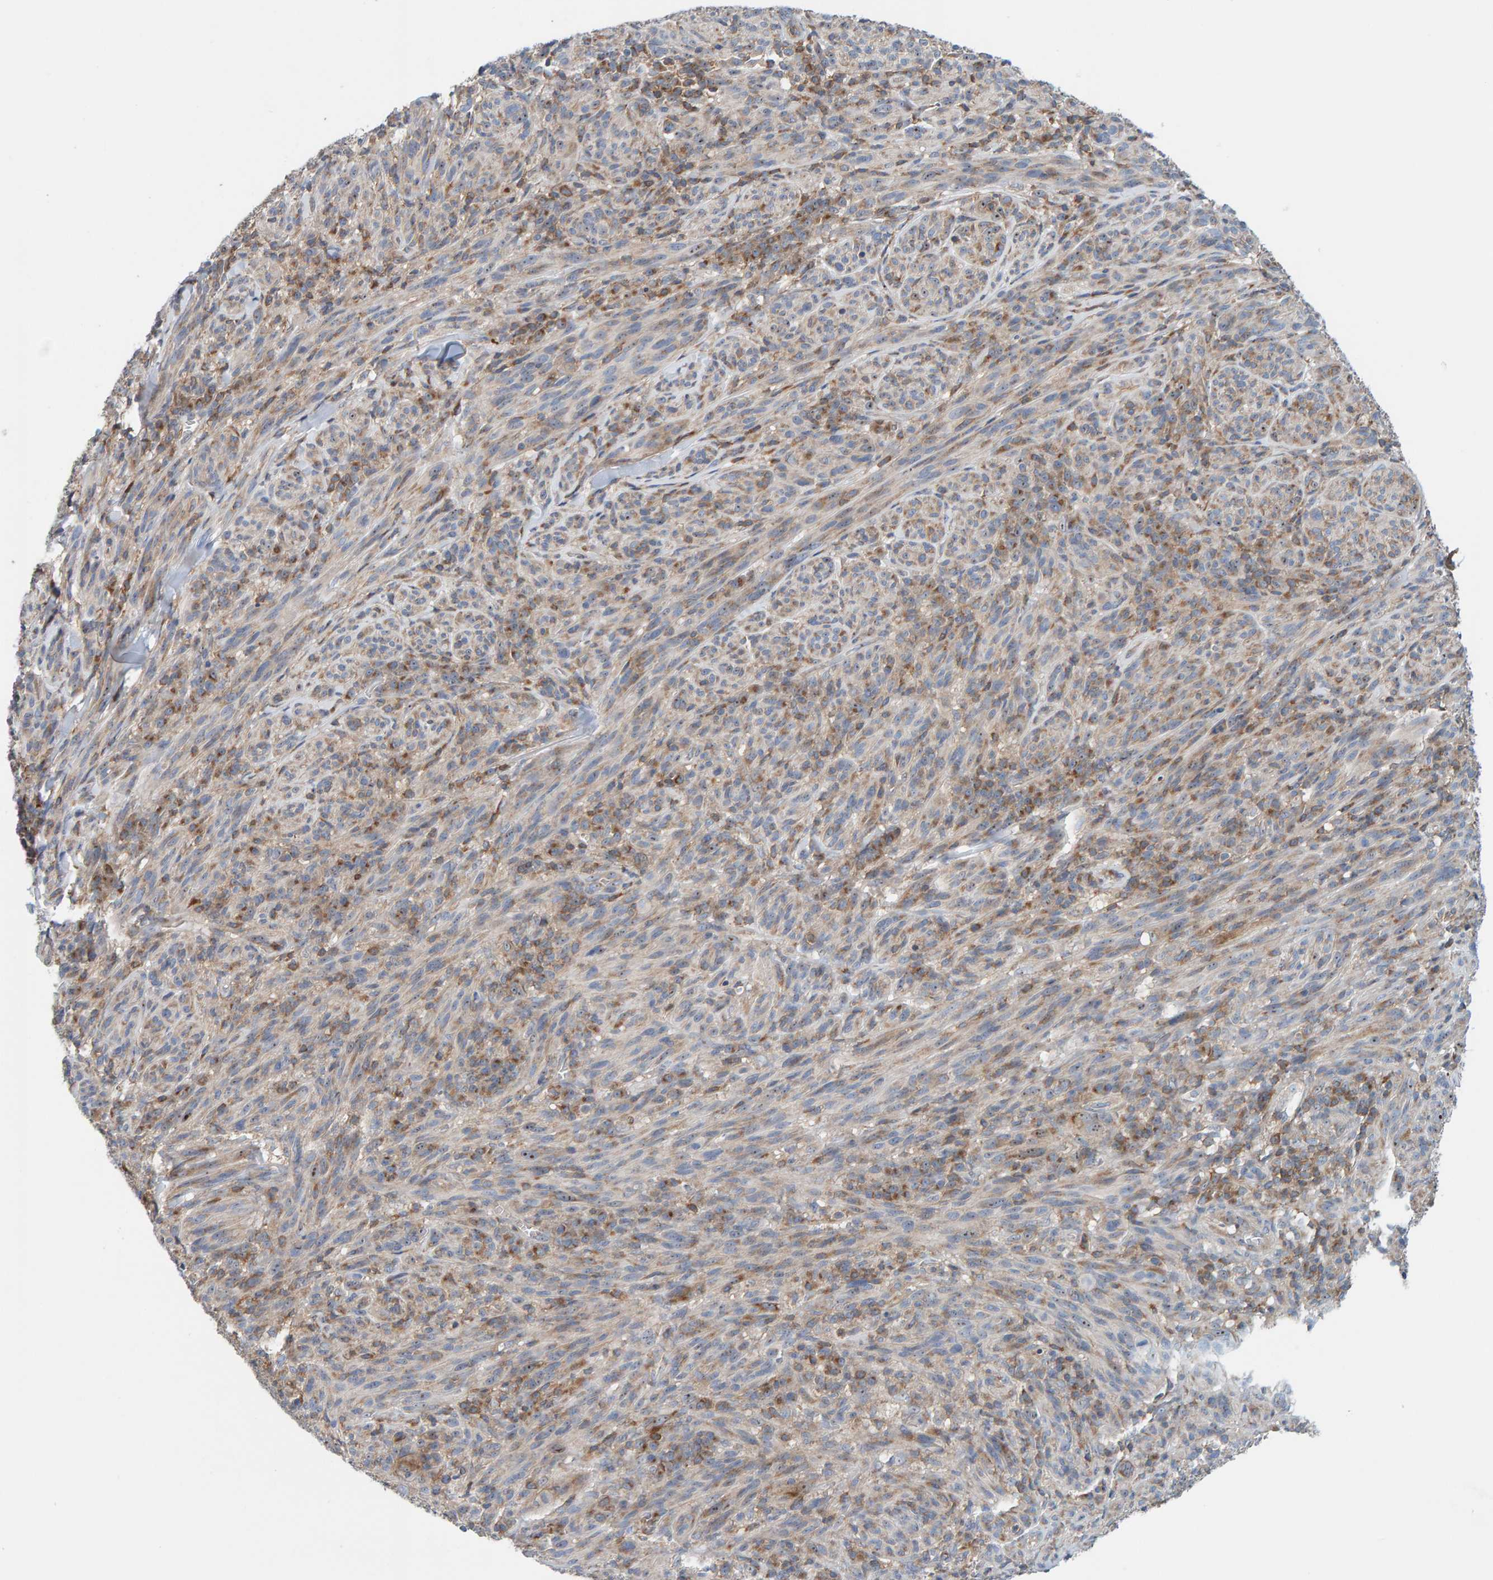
{"staining": {"intensity": "weak", "quantity": ">75%", "location": "cytoplasmic/membranous,nuclear"}, "tissue": "melanoma", "cell_type": "Tumor cells", "image_type": "cancer", "snomed": [{"axis": "morphology", "description": "Malignant melanoma, NOS"}, {"axis": "topography", "description": "Skin of head"}], "caption": "Malignant melanoma stained for a protein (brown) exhibits weak cytoplasmic/membranous and nuclear positive positivity in about >75% of tumor cells.", "gene": "CCM2", "patient": {"sex": "male", "age": 96}}